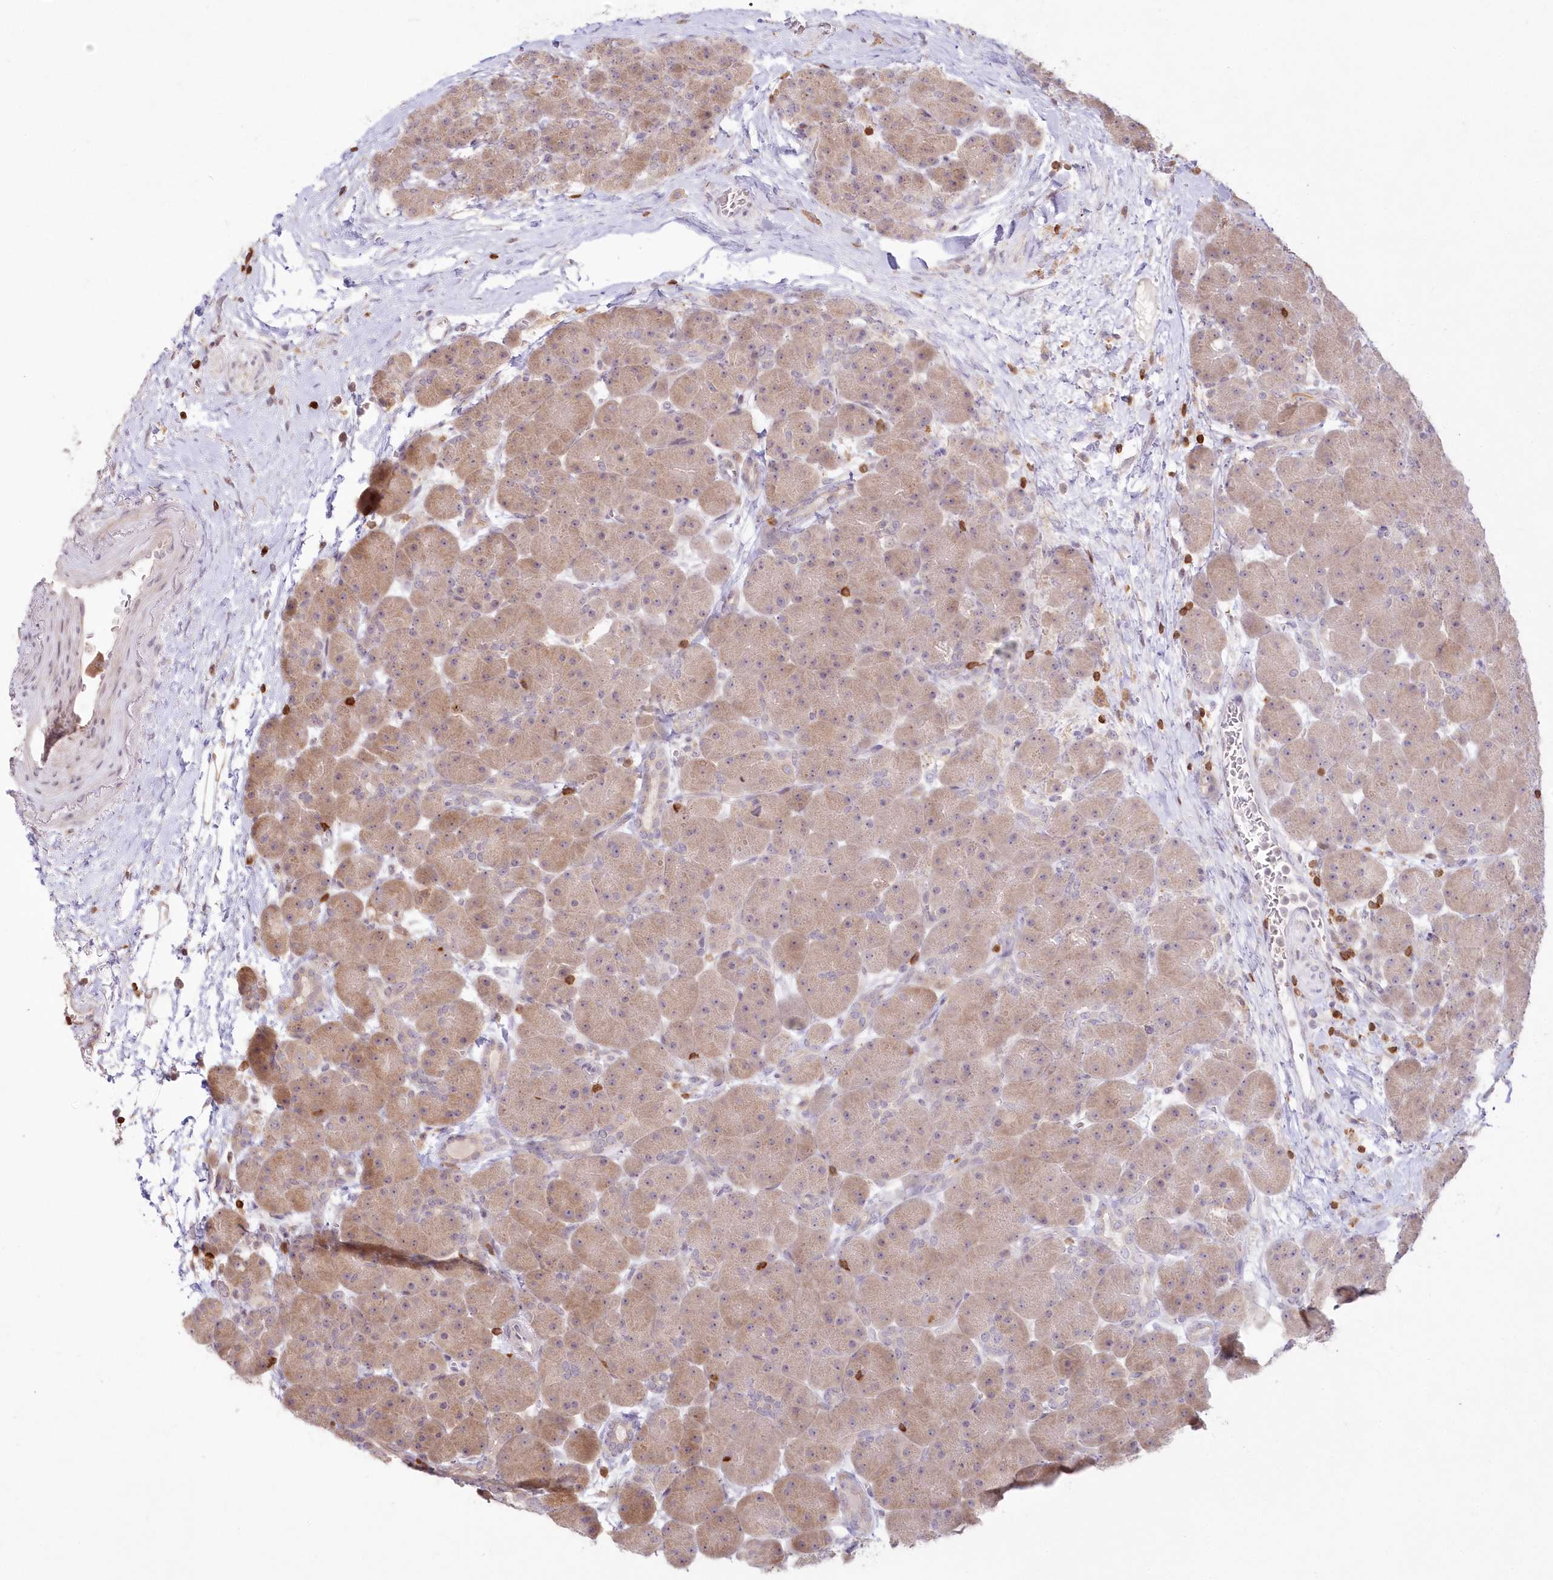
{"staining": {"intensity": "weak", "quantity": "25%-75%", "location": "cytoplasmic/membranous"}, "tissue": "pancreas", "cell_type": "Exocrine glandular cells", "image_type": "normal", "snomed": [{"axis": "morphology", "description": "Normal tissue, NOS"}, {"axis": "topography", "description": "Pancreas"}], "caption": "Protein staining of unremarkable pancreas reveals weak cytoplasmic/membranous positivity in approximately 25%-75% of exocrine glandular cells.", "gene": "MTMR3", "patient": {"sex": "male", "age": 66}}